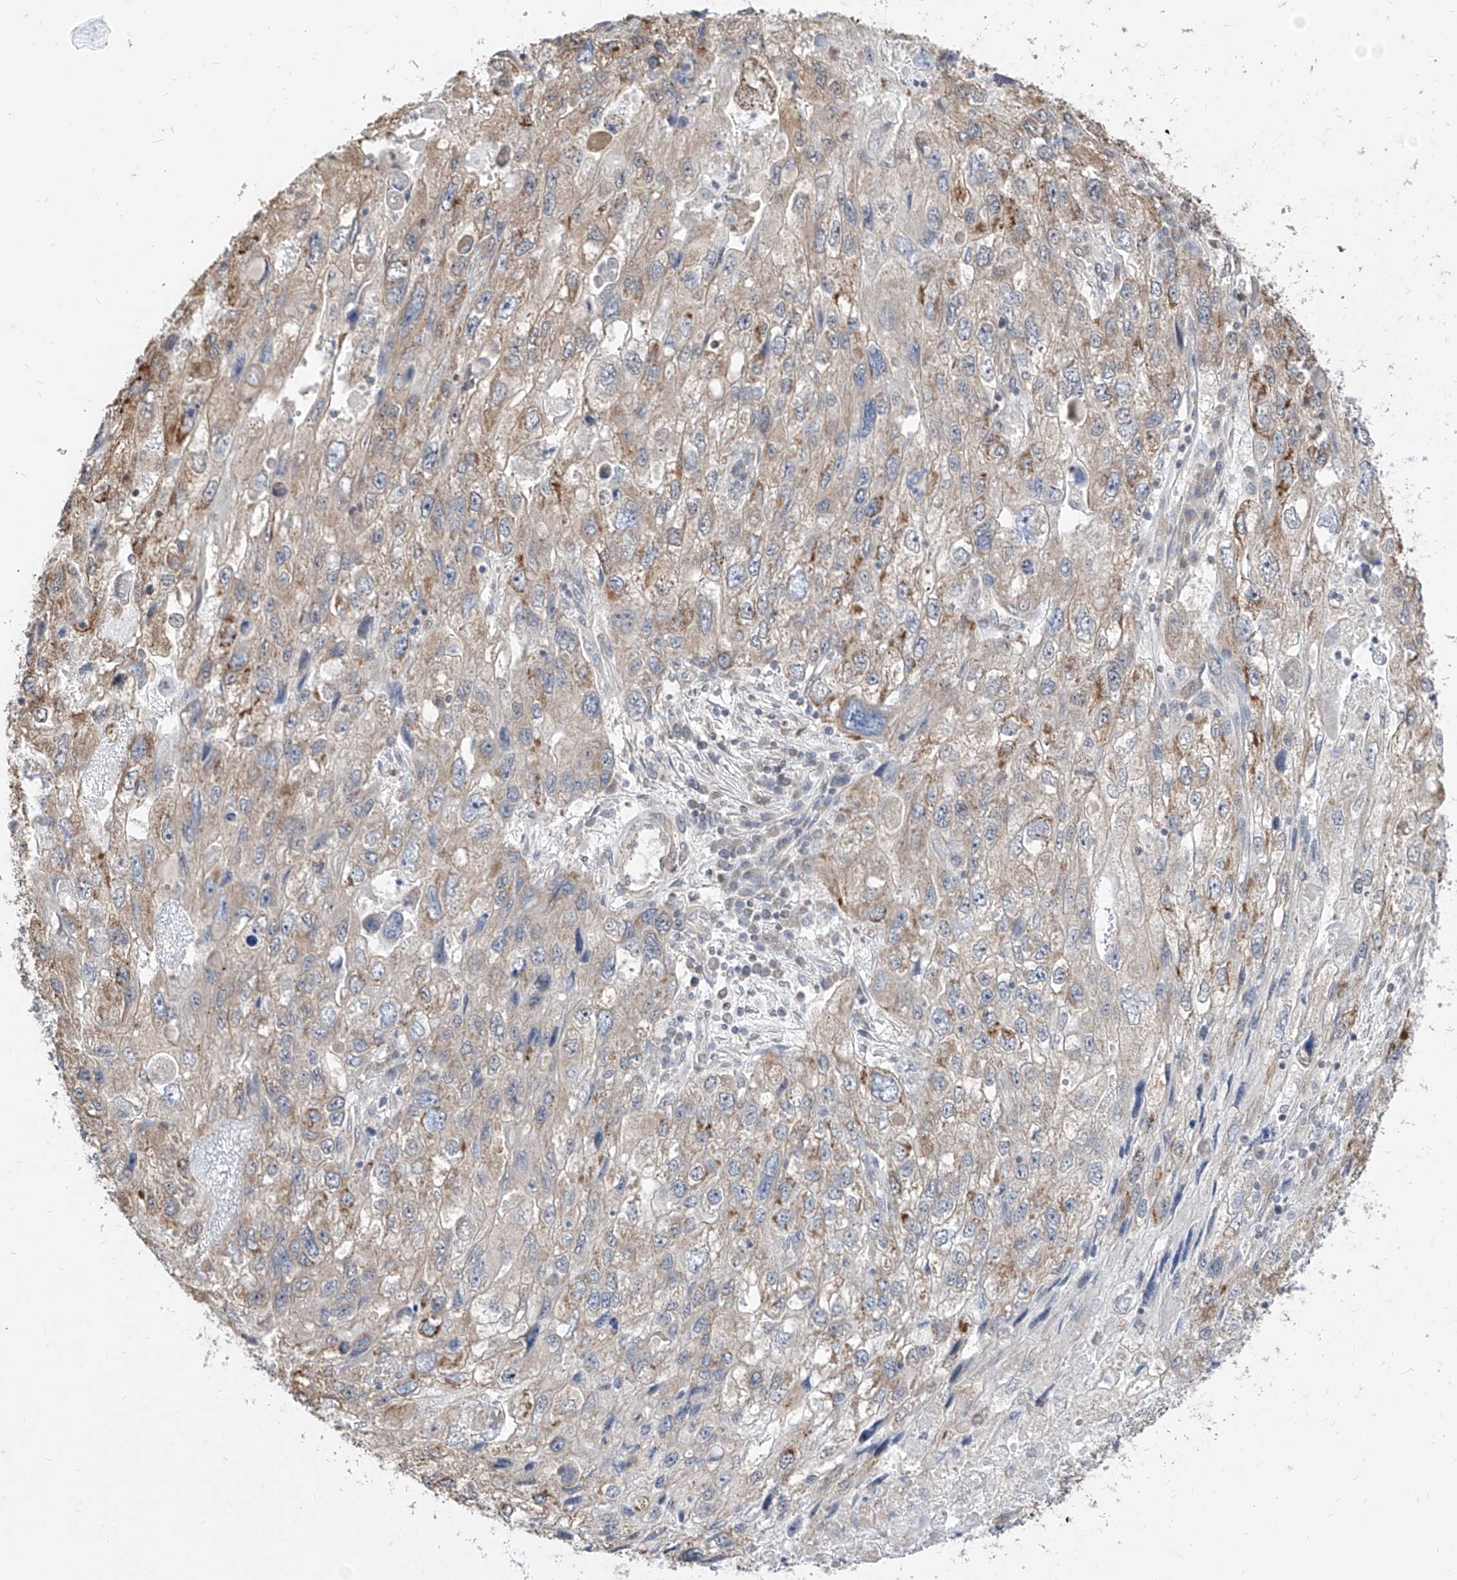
{"staining": {"intensity": "moderate", "quantity": "<25%", "location": "cytoplasmic/membranous,nuclear"}, "tissue": "endometrial cancer", "cell_type": "Tumor cells", "image_type": "cancer", "snomed": [{"axis": "morphology", "description": "Adenocarcinoma, NOS"}, {"axis": "topography", "description": "Endometrium"}], "caption": "Brown immunohistochemical staining in endometrial cancer (adenocarcinoma) displays moderate cytoplasmic/membranous and nuclear expression in approximately <25% of tumor cells.", "gene": "C8orf82", "patient": {"sex": "female", "age": 49}}